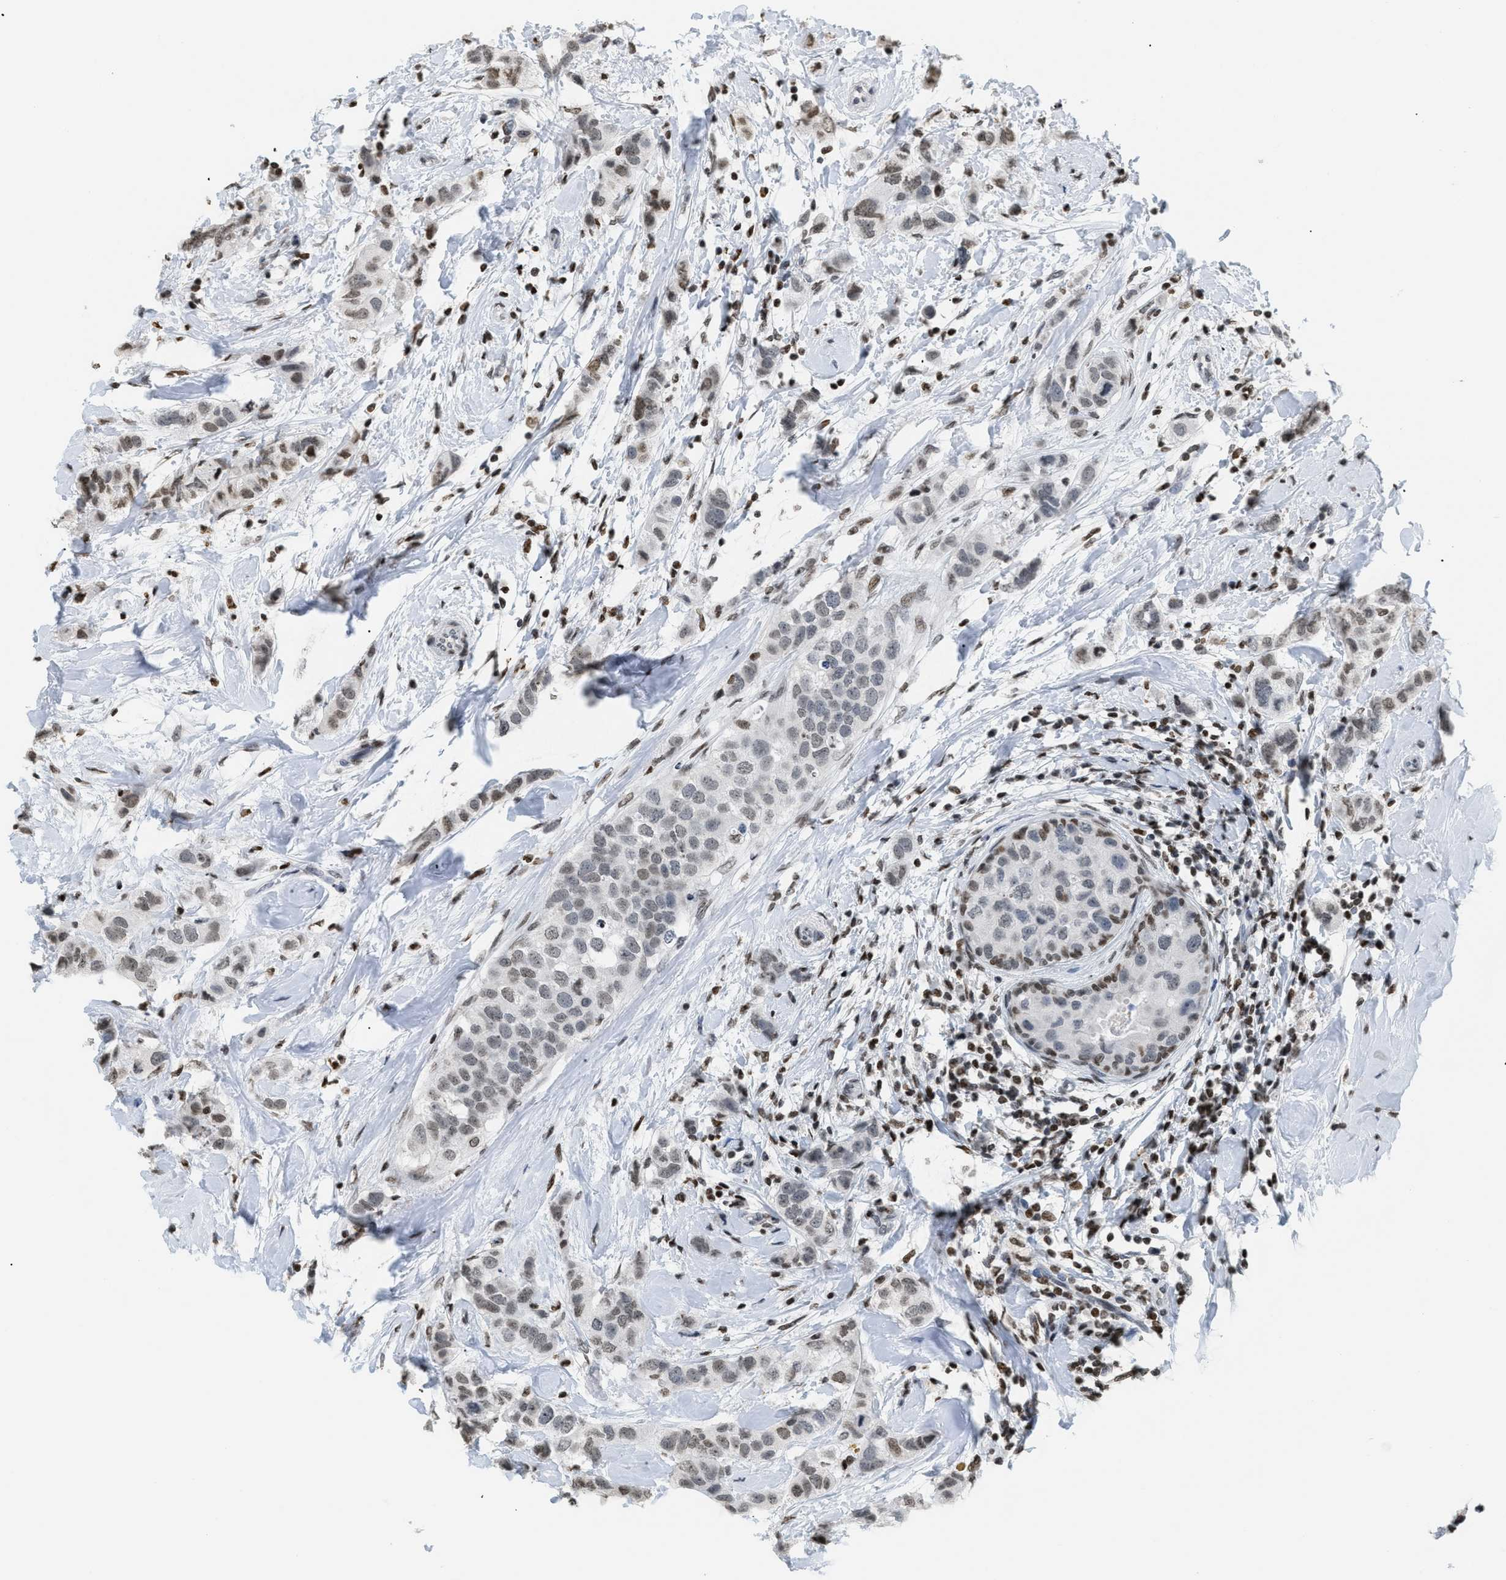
{"staining": {"intensity": "weak", "quantity": ">75%", "location": "nuclear"}, "tissue": "breast cancer", "cell_type": "Tumor cells", "image_type": "cancer", "snomed": [{"axis": "morphology", "description": "Duct carcinoma"}, {"axis": "topography", "description": "Breast"}], "caption": "About >75% of tumor cells in human breast infiltrating ductal carcinoma demonstrate weak nuclear protein expression as visualized by brown immunohistochemical staining.", "gene": "HMGN2", "patient": {"sex": "female", "age": 50}}